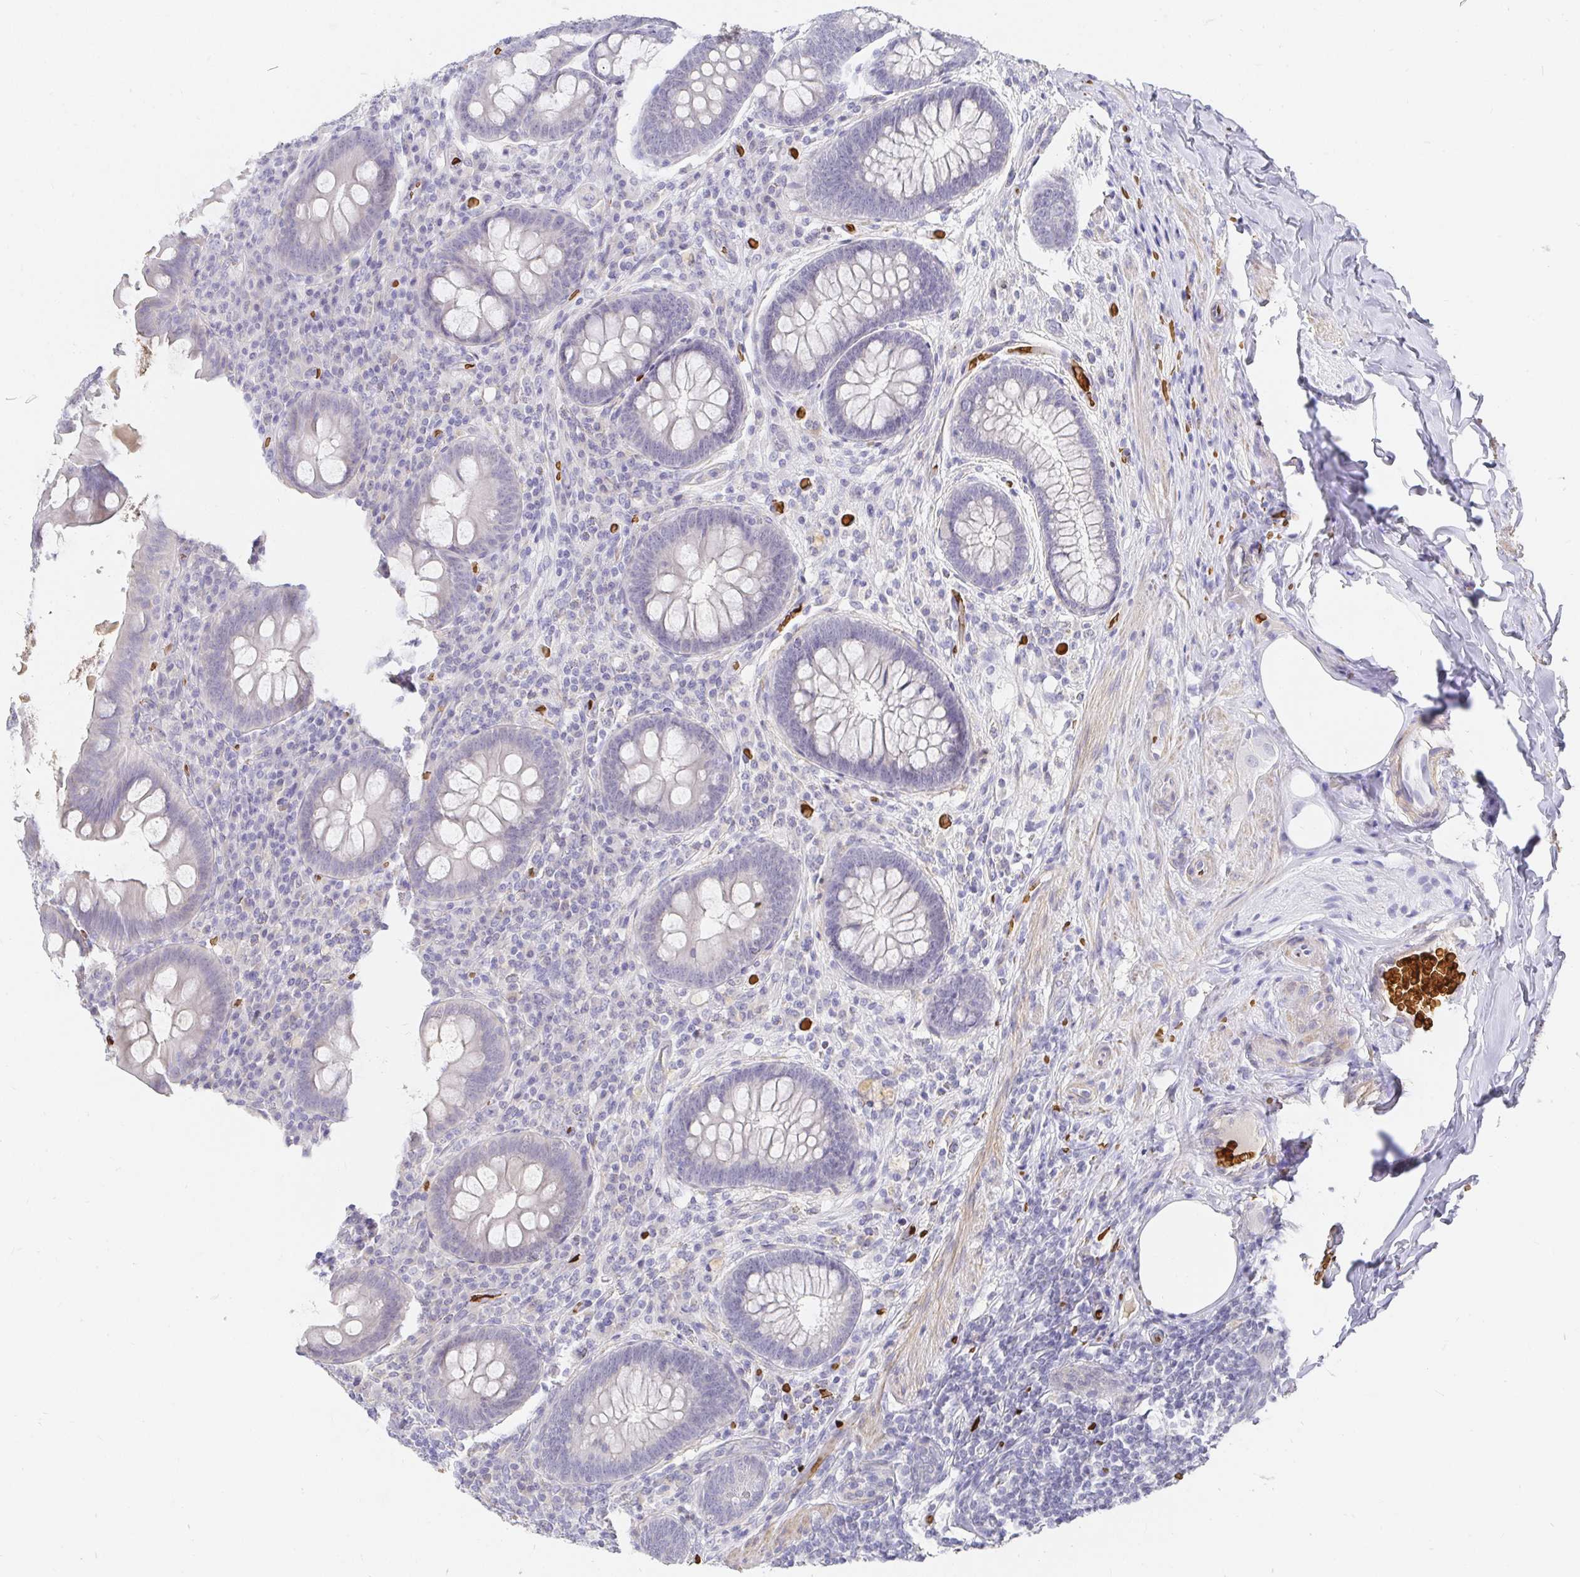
{"staining": {"intensity": "negative", "quantity": "none", "location": "none"}, "tissue": "appendix", "cell_type": "Glandular cells", "image_type": "normal", "snomed": [{"axis": "morphology", "description": "Normal tissue, NOS"}, {"axis": "topography", "description": "Appendix"}], "caption": "Immunohistochemistry photomicrograph of unremarkable human appendix stained for a protein (brown), which shows no positivity in glandular cells. (DAB IHC visualized using brightfield microscopy, high magnification).", "gene": "FGF21", "patient": {"sex": "male", "age": 71}}